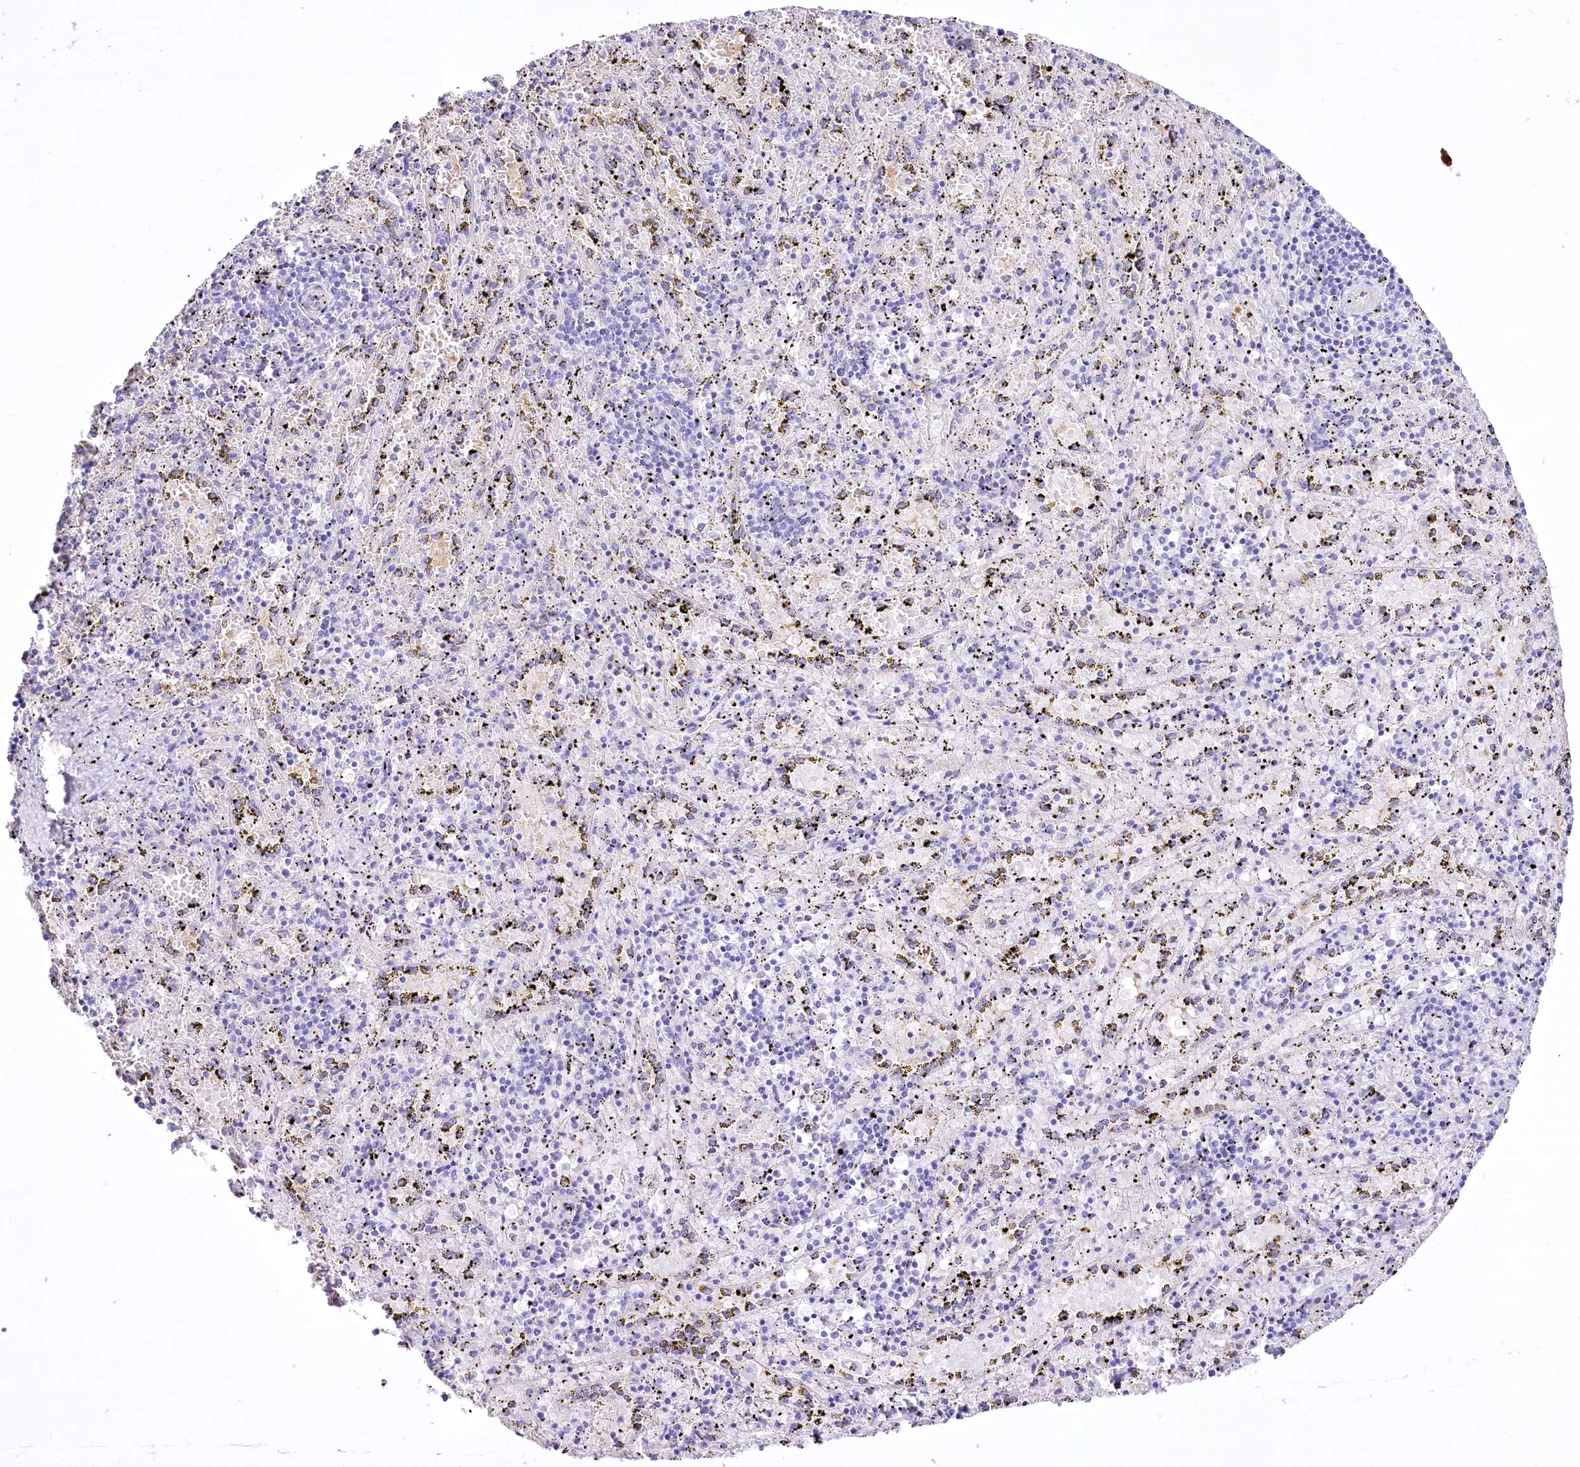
{"staining": {"intensity": "negative", "quantity": "none", "location": "none"}, "tissue": "spleen", "cell_type": "Cells in red pulp", "image_type": "normal", "snomed": [{"axis": "morphology", "description": "Normal tissue, NOS"}, {"axis": "topography", "description": "Spleen"}], "caption": "This is a image of immunohistochemistry (IHC) staining of unremarkable spleen, which shows no positivity in cells in red pulp. (DAB immunohistochemistry (IHC) visualized using brightfield microscopy, high magnification).", "gene": "LRRC34", "patient": {"sex": "male", "age": 11}}